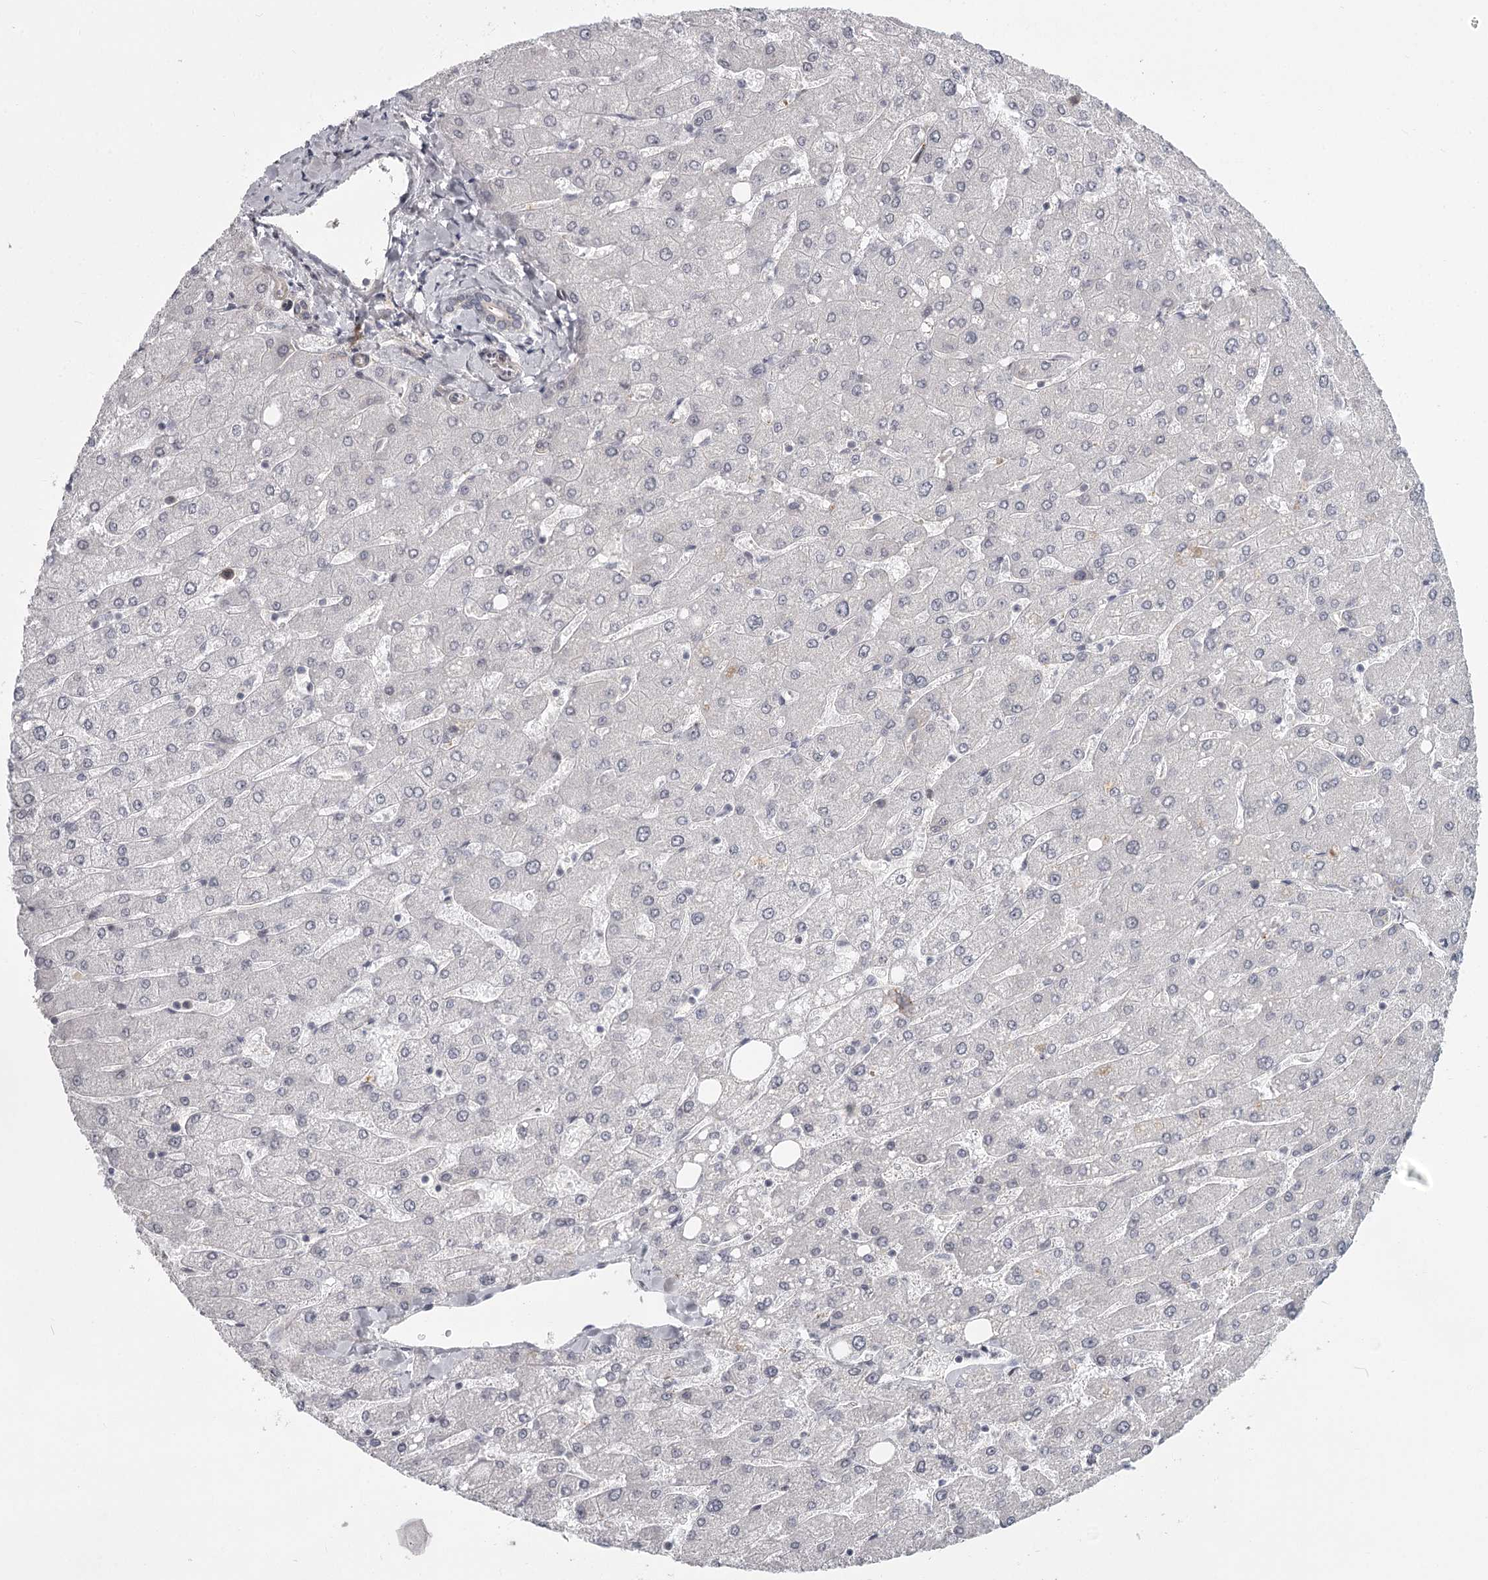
{"staining": {"intensity": "negative", "quantity": "none", "location": "none"}, "tissue": "liver", "cell_type": "Cholangiocytes", "image_type": "normal", "snomed": [{"axis": "morphology", "description": "Normal tissue, NOS"}, {"axis": "topography", "description": "Liver"}], "caption": "High magnification brightfield microscopy of unremarkable liver stained with DAB (brown) and counterstained with hematoxylin (blue): cholangiocytes show no significant staining. (DAB immunohistochemistry visualized using brightfield microscopy, high magnification).", "gene": "CCNG2", "patient": {"sex": "male", "age": 55}}